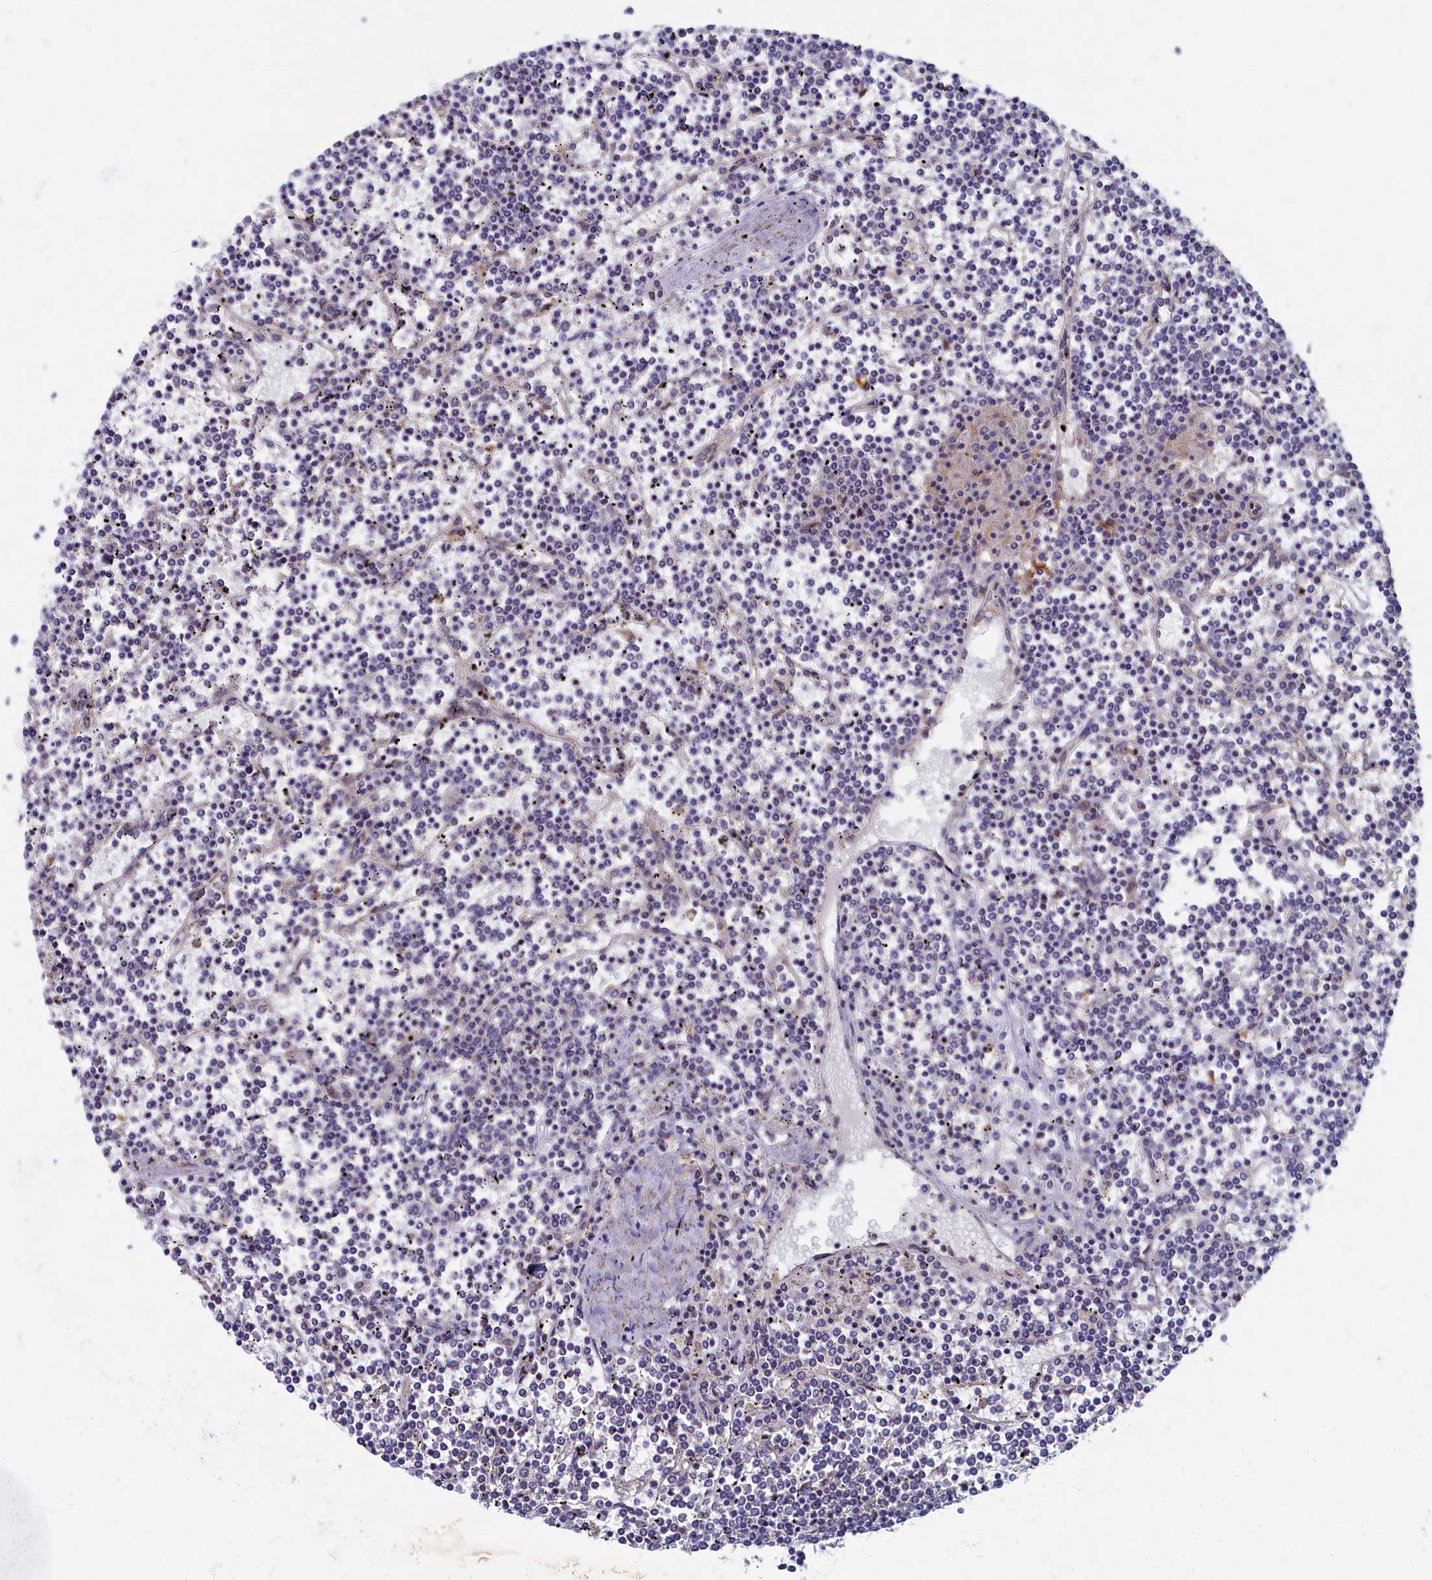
{"staining": {"intensity": "negative", "quantity": "none", "location": "none"}, "tissue": "lymphoma", "cell_type": "Tumor cells", "image_type": "cancer", "snomed": [{"axis": "morphology", "description": "Malignant lymphoma, non-Hodgkin's type, Low grade"}, {"axis": "topography", "description": "Spleen"}], "caption": "DAB immunohistochemical staining of human lymphoma displays no significant expression in tumor cells.", "gene": "WDR59", "patient": {"sex": "female", "age": 19}}